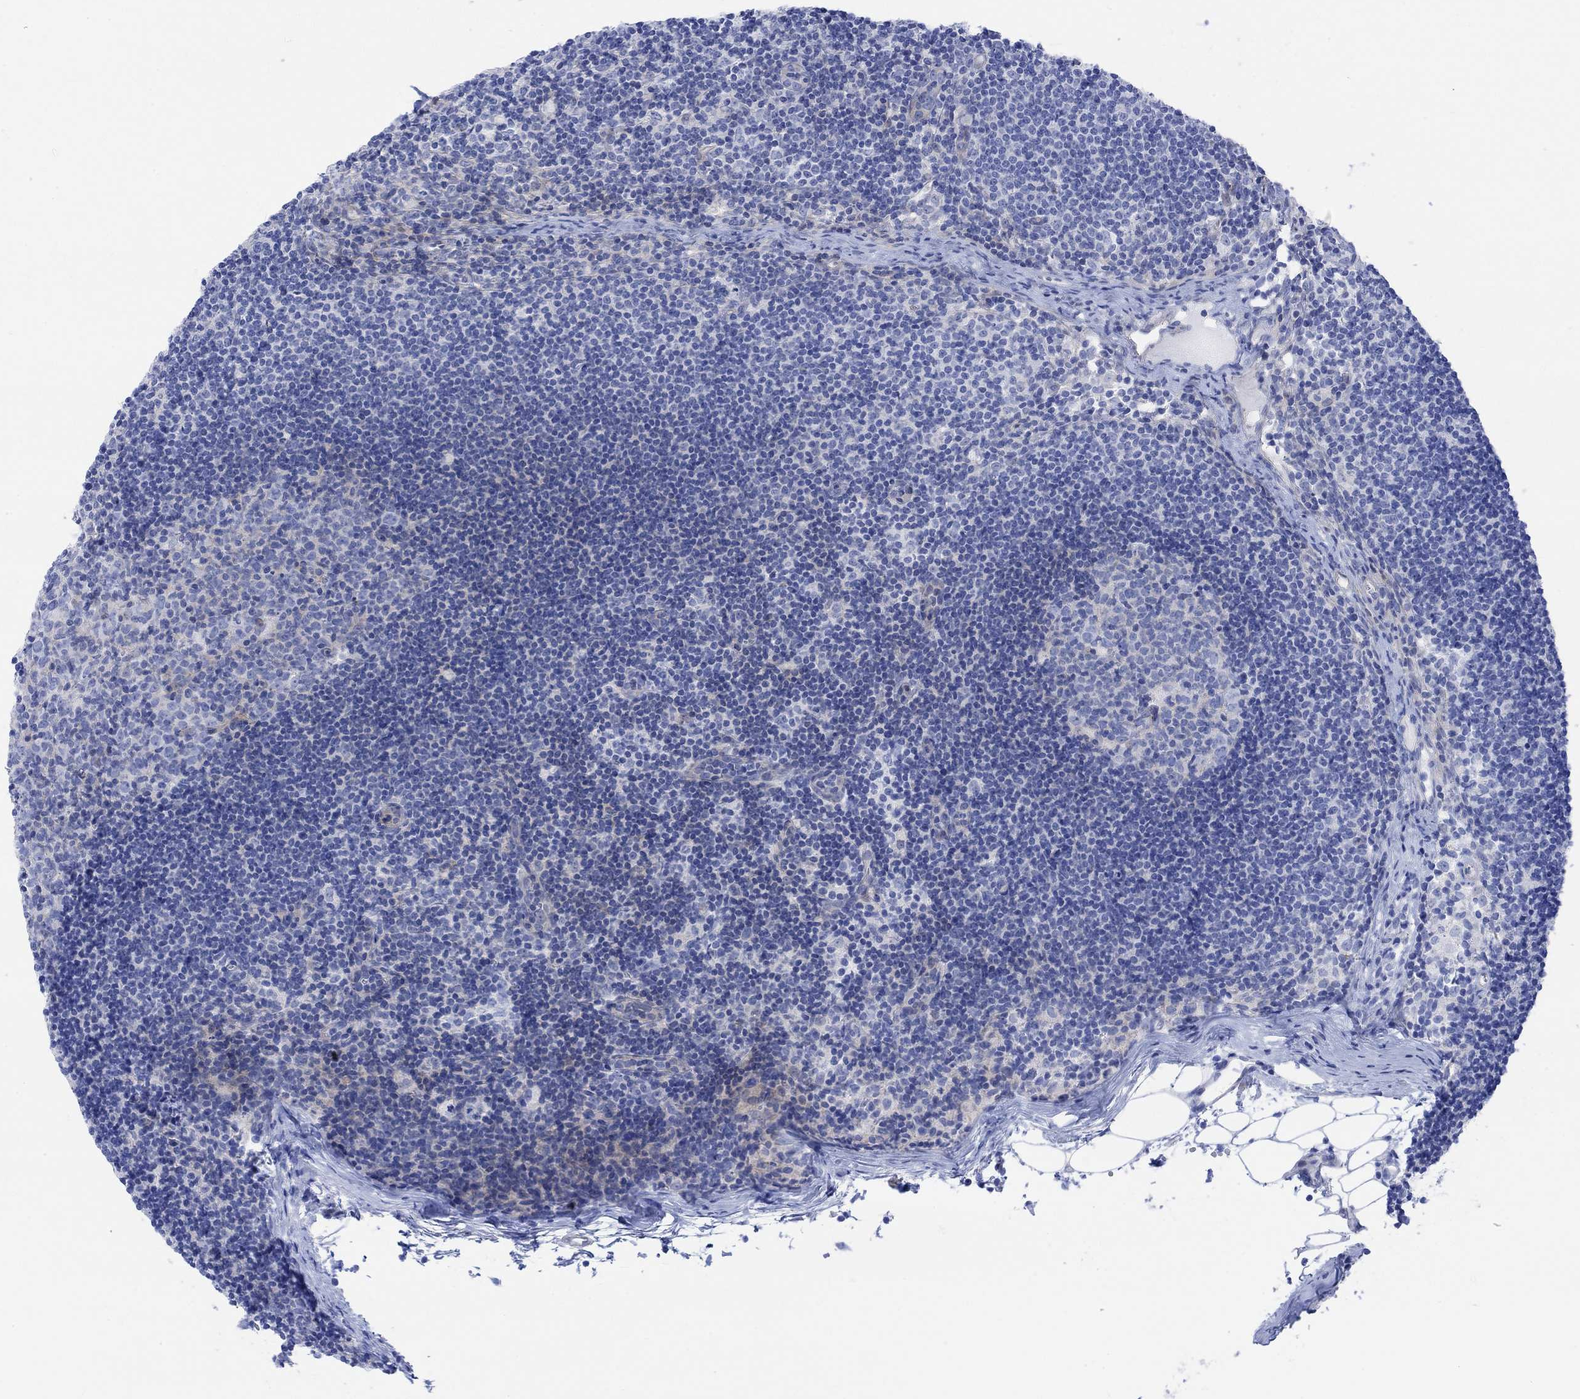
{"staining": {"intensity": "negative", "quantity": "none", "location": "none"}, "tissue": "lymph node", "cell_type": "Germinal center cells", "image_type": "normal", "snomed": [{"axis": "morphology", "description": "Normal tissue, NOS"}, {"axis": "topography", "description": "Lymph node"}], "caption": "Immunohistochemical staining of benign human lymph node shows no significant positivity in germinal center cells.", "gene": "TLDC2", "patient": {"sex": "female", "age": 34}}